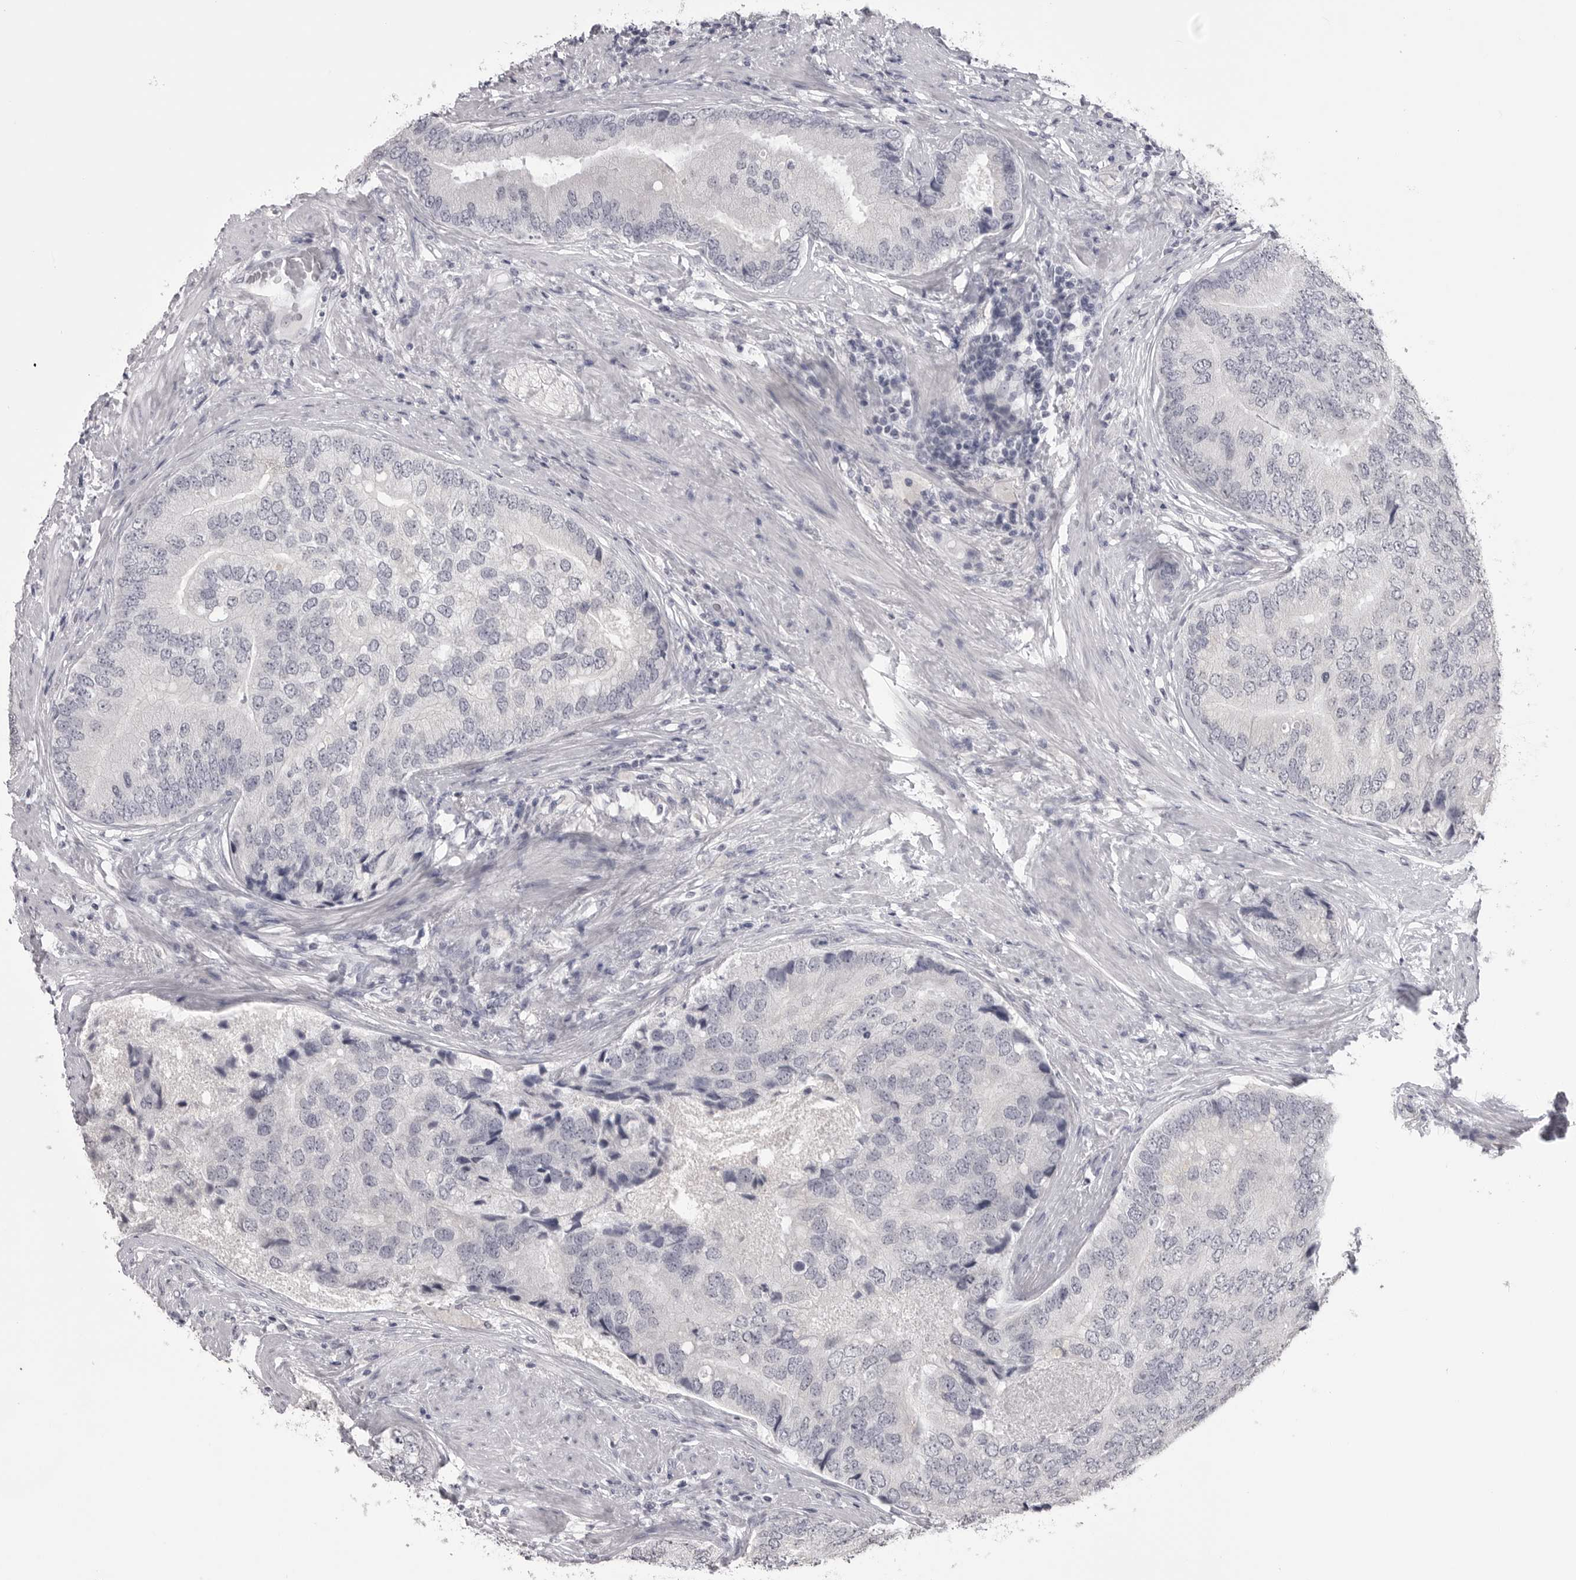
{"staining": {"intensity": "negative", "quantity": "none", "location": "none"}, "tissue": "prostate cancer", "cell_type": "Tumor cells", "image_type": "cancer", "snomed": [{"axis": "morphology", "description": "Adenocarcinoma, High grade"}, {"axis": "topography", "description": "Prostate"}], "caption": "This is an IHC photomicrograph of human prostate cancer (adenocarcinoma (high-grade)). There is no staining in tumor cells.", "gene": "GPN2", "patient": {"sex": "male", "age": 70}}